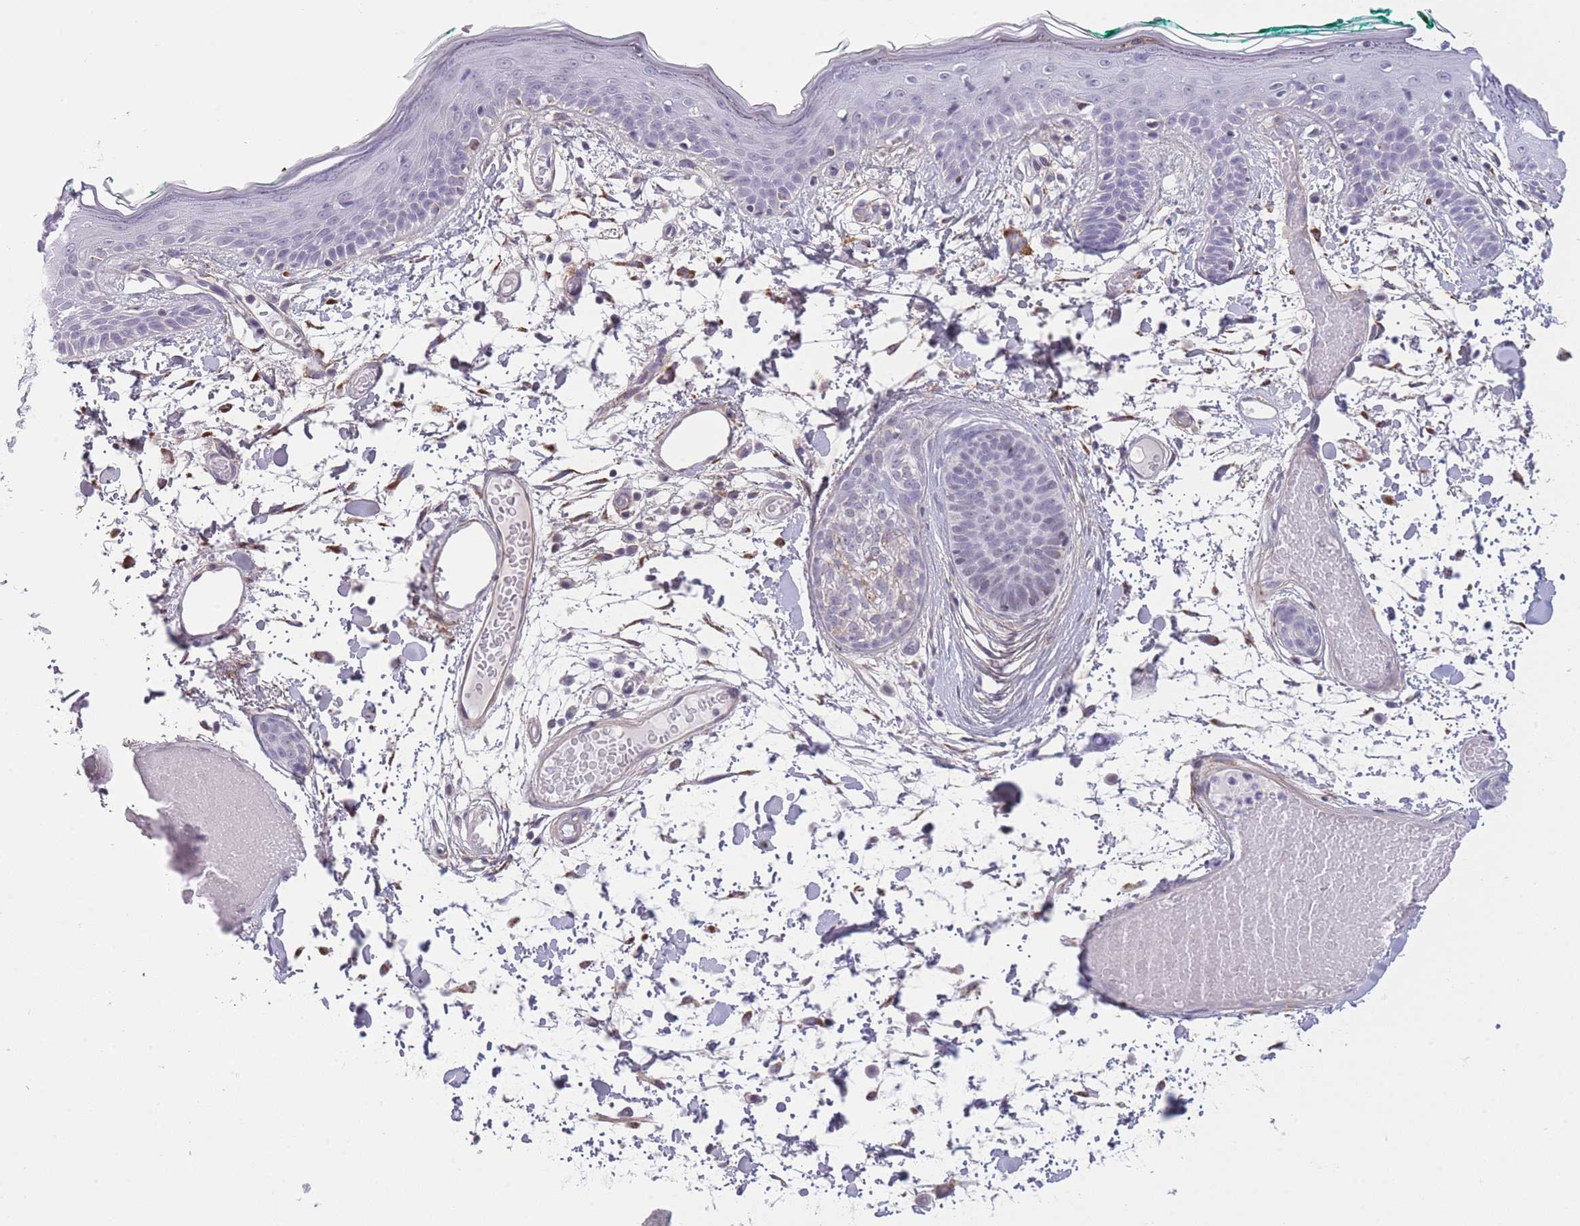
{"staining": {"intensity": "negative", "quantity": "none", "location": "none"}, "tissue": "skin", "cell_type": "Fibroblasts", "image_type": "normal", "snomed": [{"axis": "morphology", "description": "Normal tissue, NOS"}, {"axis": "topography", "description": "Skin"}], "caption": "Skin stained for a protein using immunohistochemistry reveals no positivity fibroblasts.", "gene": "ZBTB24", "patient": {"sex": "male", "age": 79}}